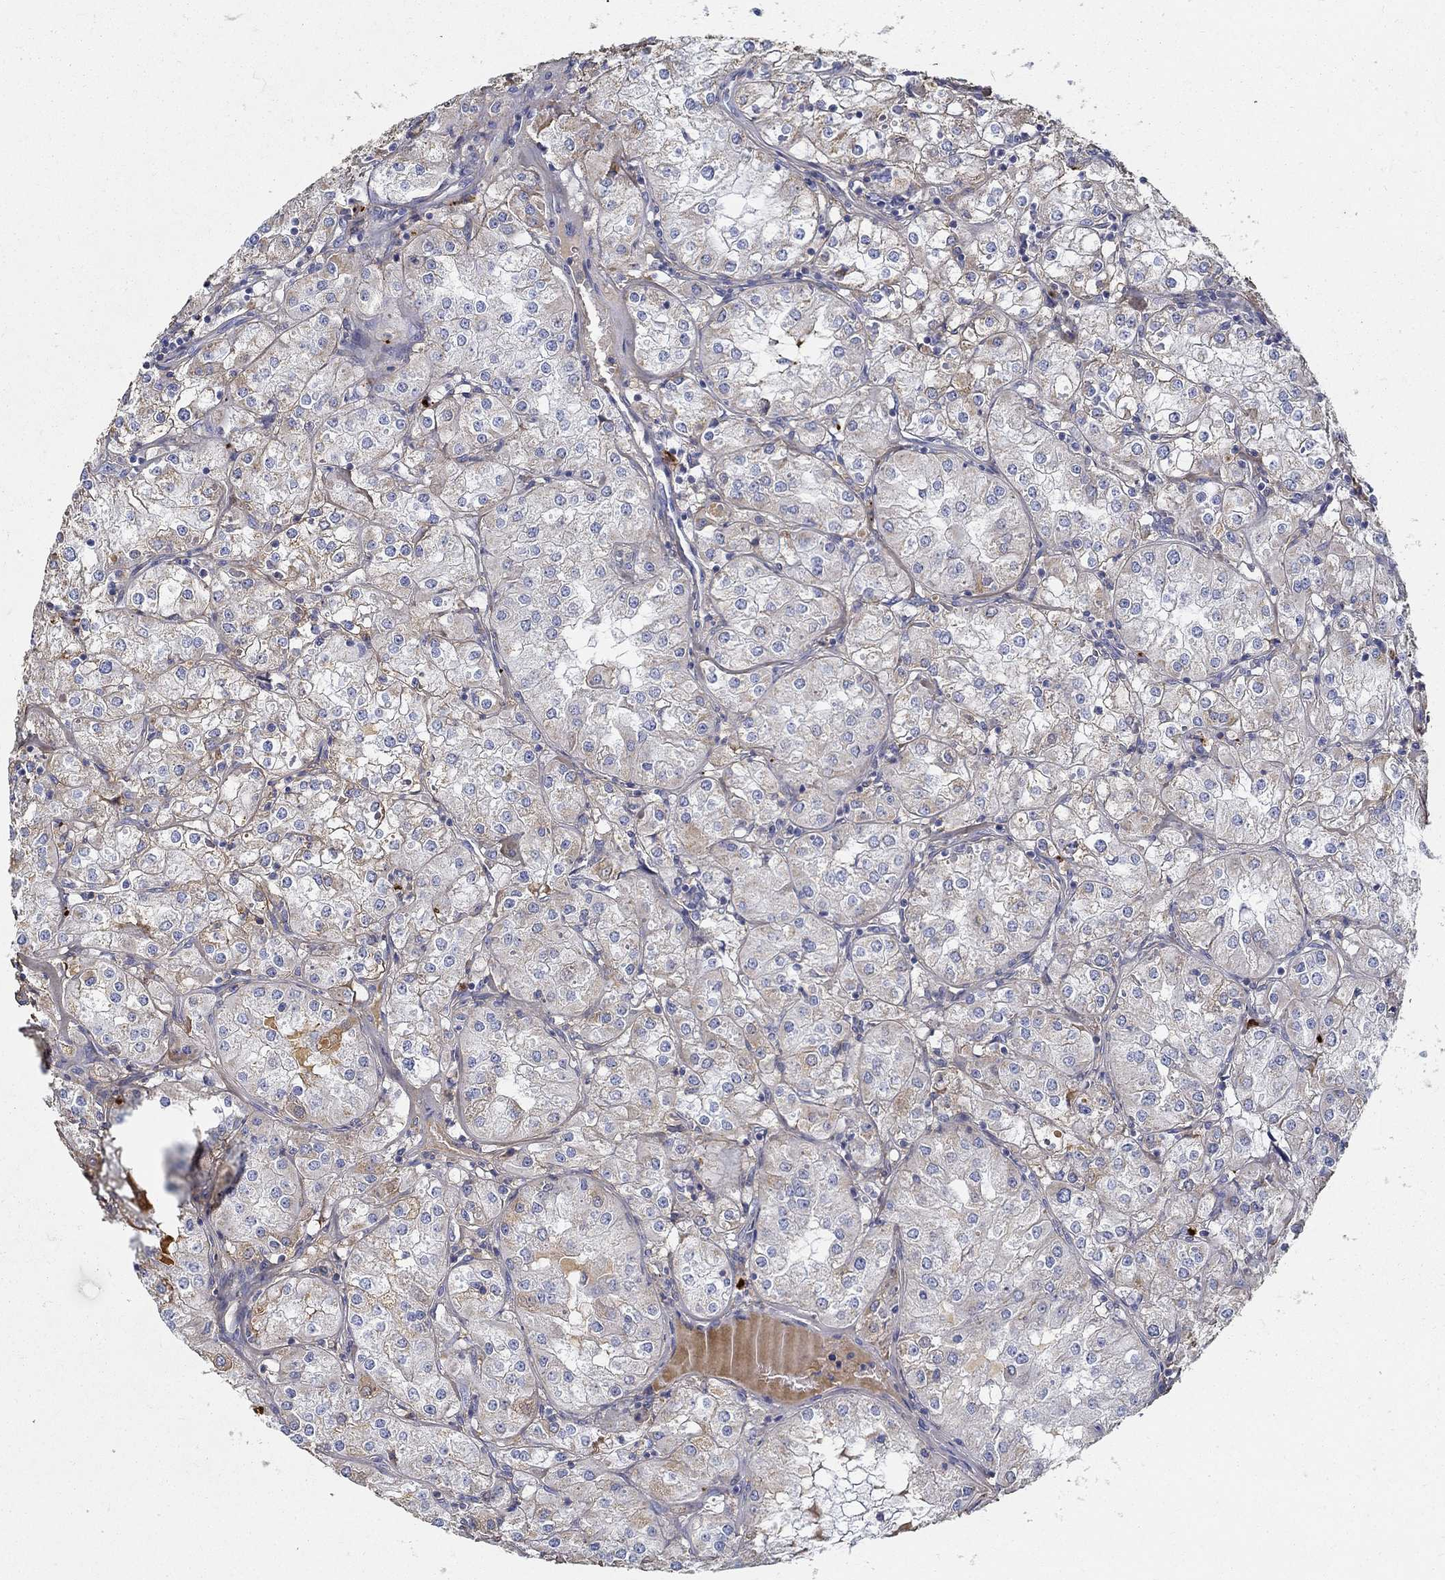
{"staining": {"intensity": "negative", "quantity": "none", "location": "none"}, "tissue": "renal cancer", "cell_type": "Tumor cells", "image_type": "cancer", "snomed": [{"axis": "morphology", "description": "Adenocarcinoma, NOS"}, {"axis": "topography", "description": "Kidney"}], "caption": "A high-resolution histopathology image shows immunohistochemistry staining of adenocarcinoma (renal), which displays no significant expression in tumor cells.", "gene": "TGFBI", "patient": {"sex": "male", "age": 77}}